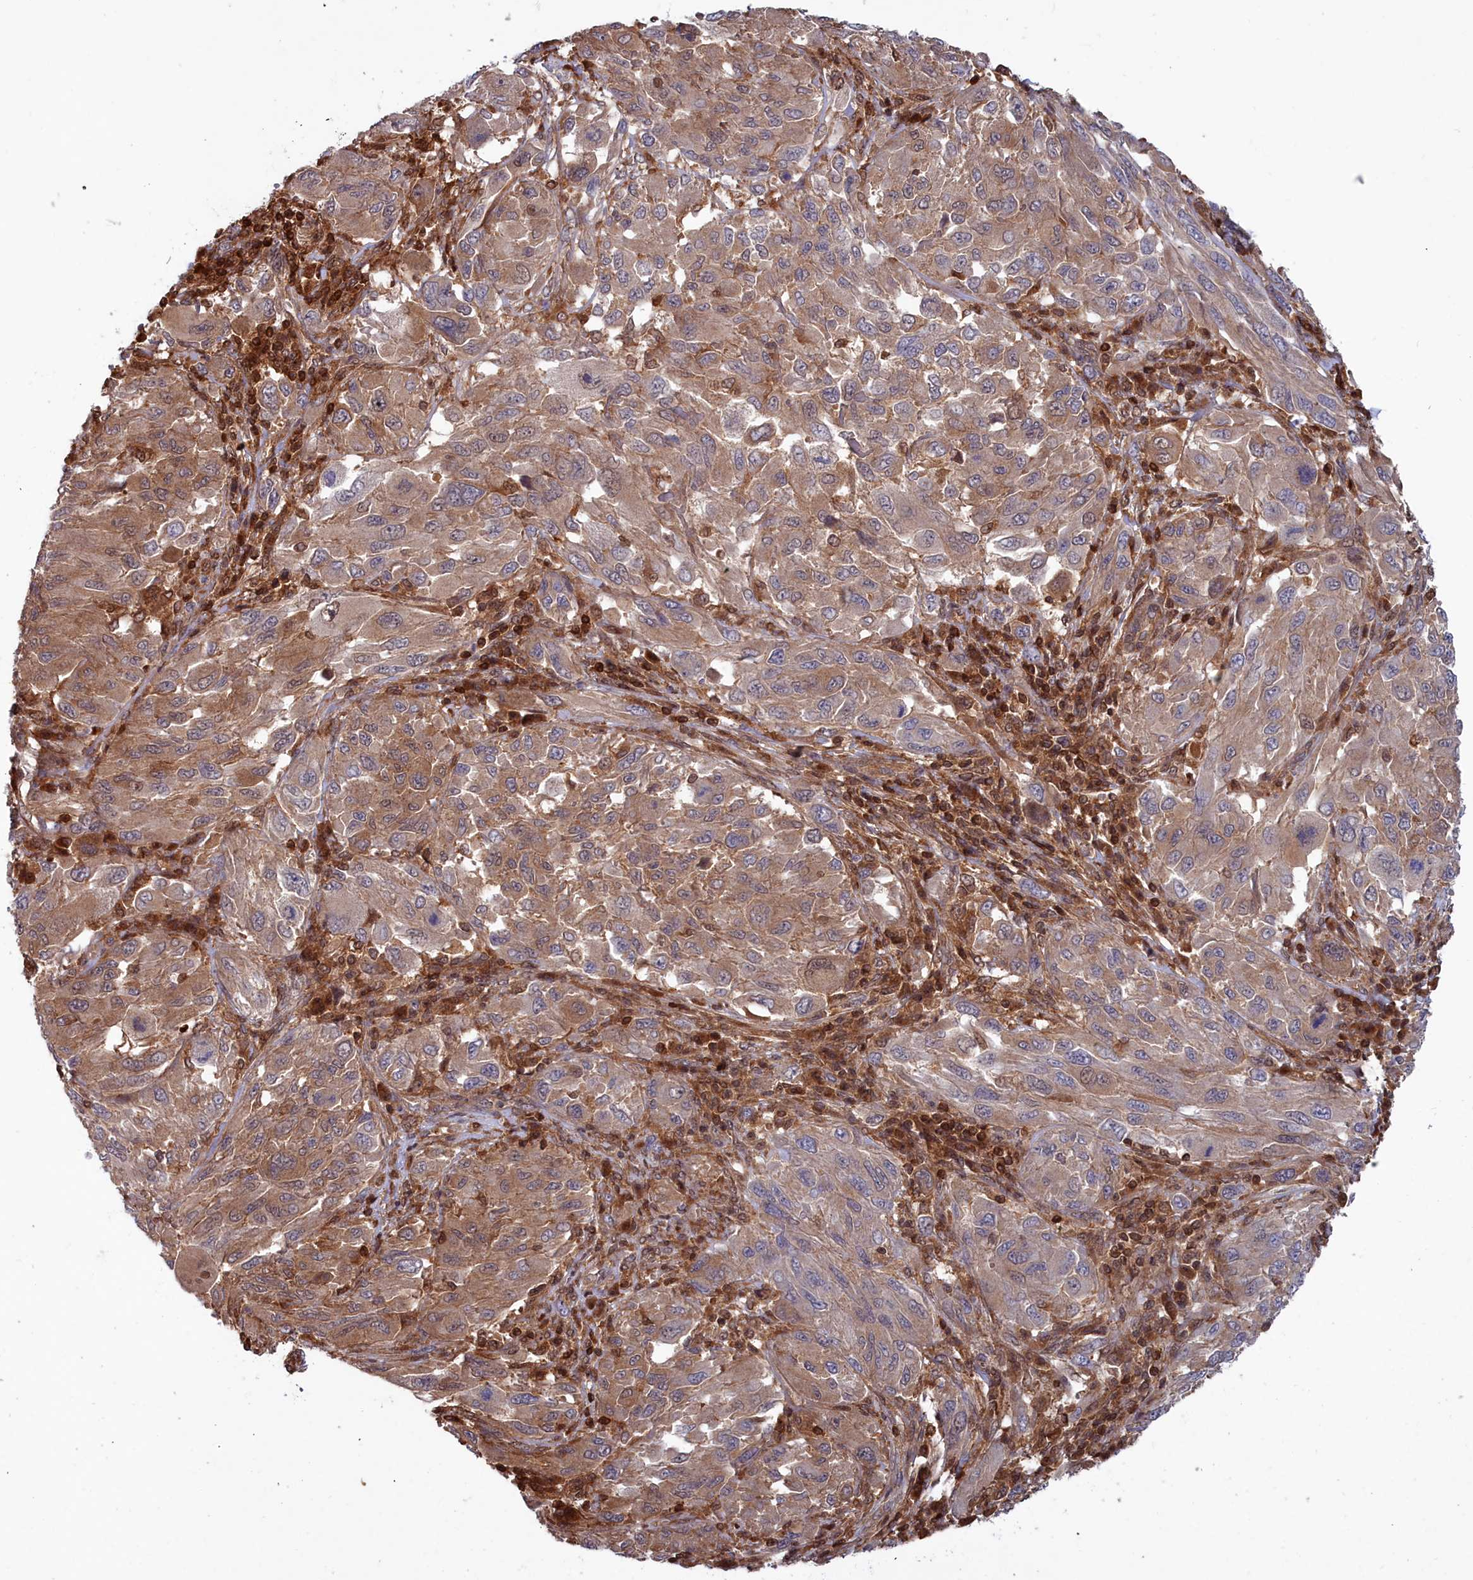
{"staining": {"intensity": "moderate", "quantity": ">75%", "location": "cytoplasmic/membranous"}, "tissue": "melanoma", "cell_type": "Tumor cells", "image_type": "cancer", "snomed": [{"axis": "morphology", "description": "Malignant melanoma, NOS"}, {"axis": "topography", "description": "Skin"}], "caption": "DAB (3,3'-diaminobenzidine) immunohistochemical staining of melanoma displays moderate cytoplasmic/membranous protein staining in approximately >75% of tumor cells.", "gene": "GFRA2", "patient": {"sex": "female", "age": 91}}